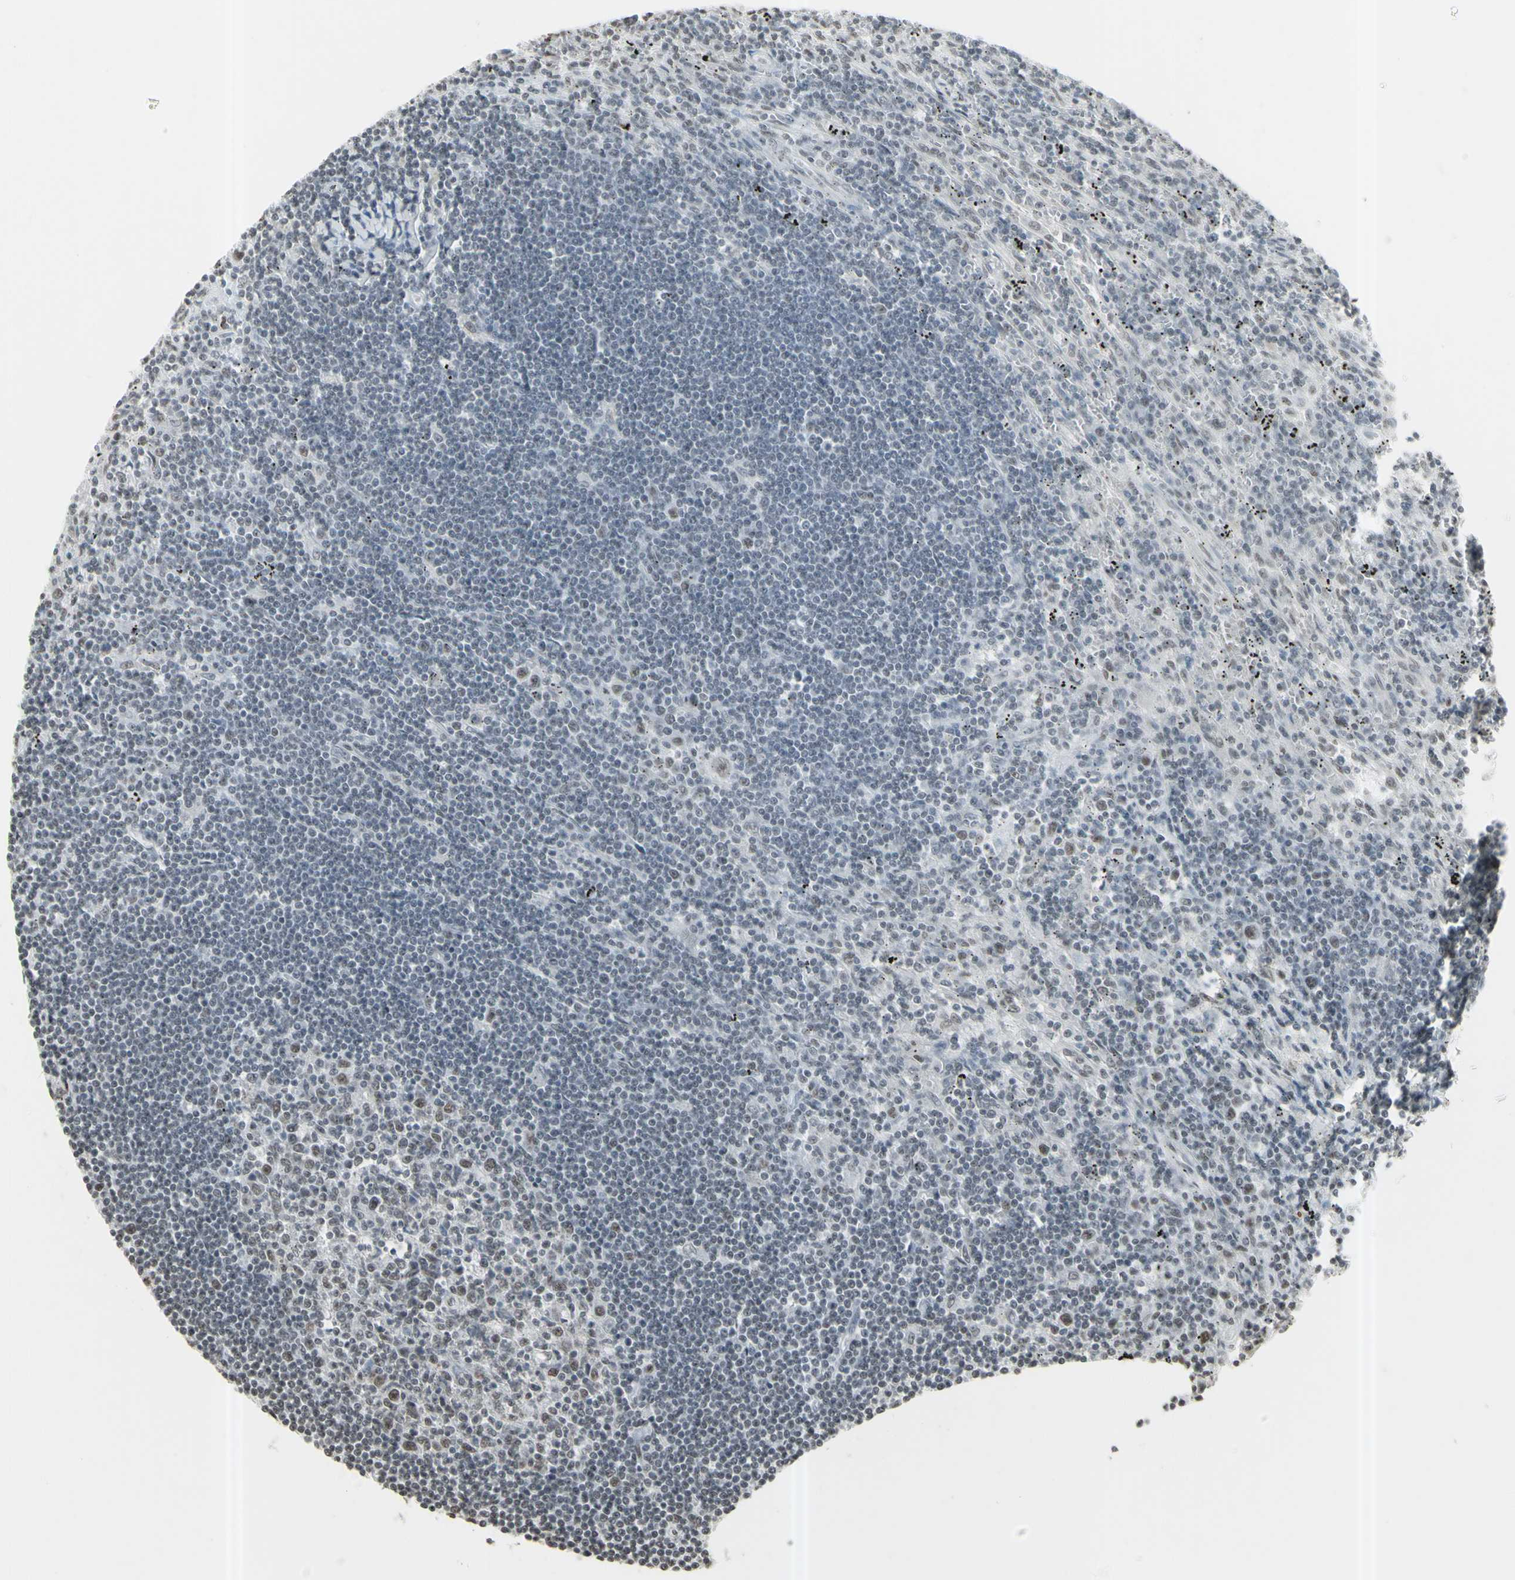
{"staining": {"intensity": "weak", "quantity": "<25%", "location": "nuclear"}, "tissue": "lymphoma", "cell_type": "Tumor cells", "image_type": "cancer", "snomed": [{"axis": "morphology", "description": "Malignant lymphoma, non-Hodgkin's type, Low grade"}, {"axis": "topography", "description": "Spleen"}], "caption": "Tumor cells show no significant staining in low-grade malignant lymphoma, non-Hodgkin's type.", "gene": "TRIM28", "patient": {"sex": "male", "age": 76}}